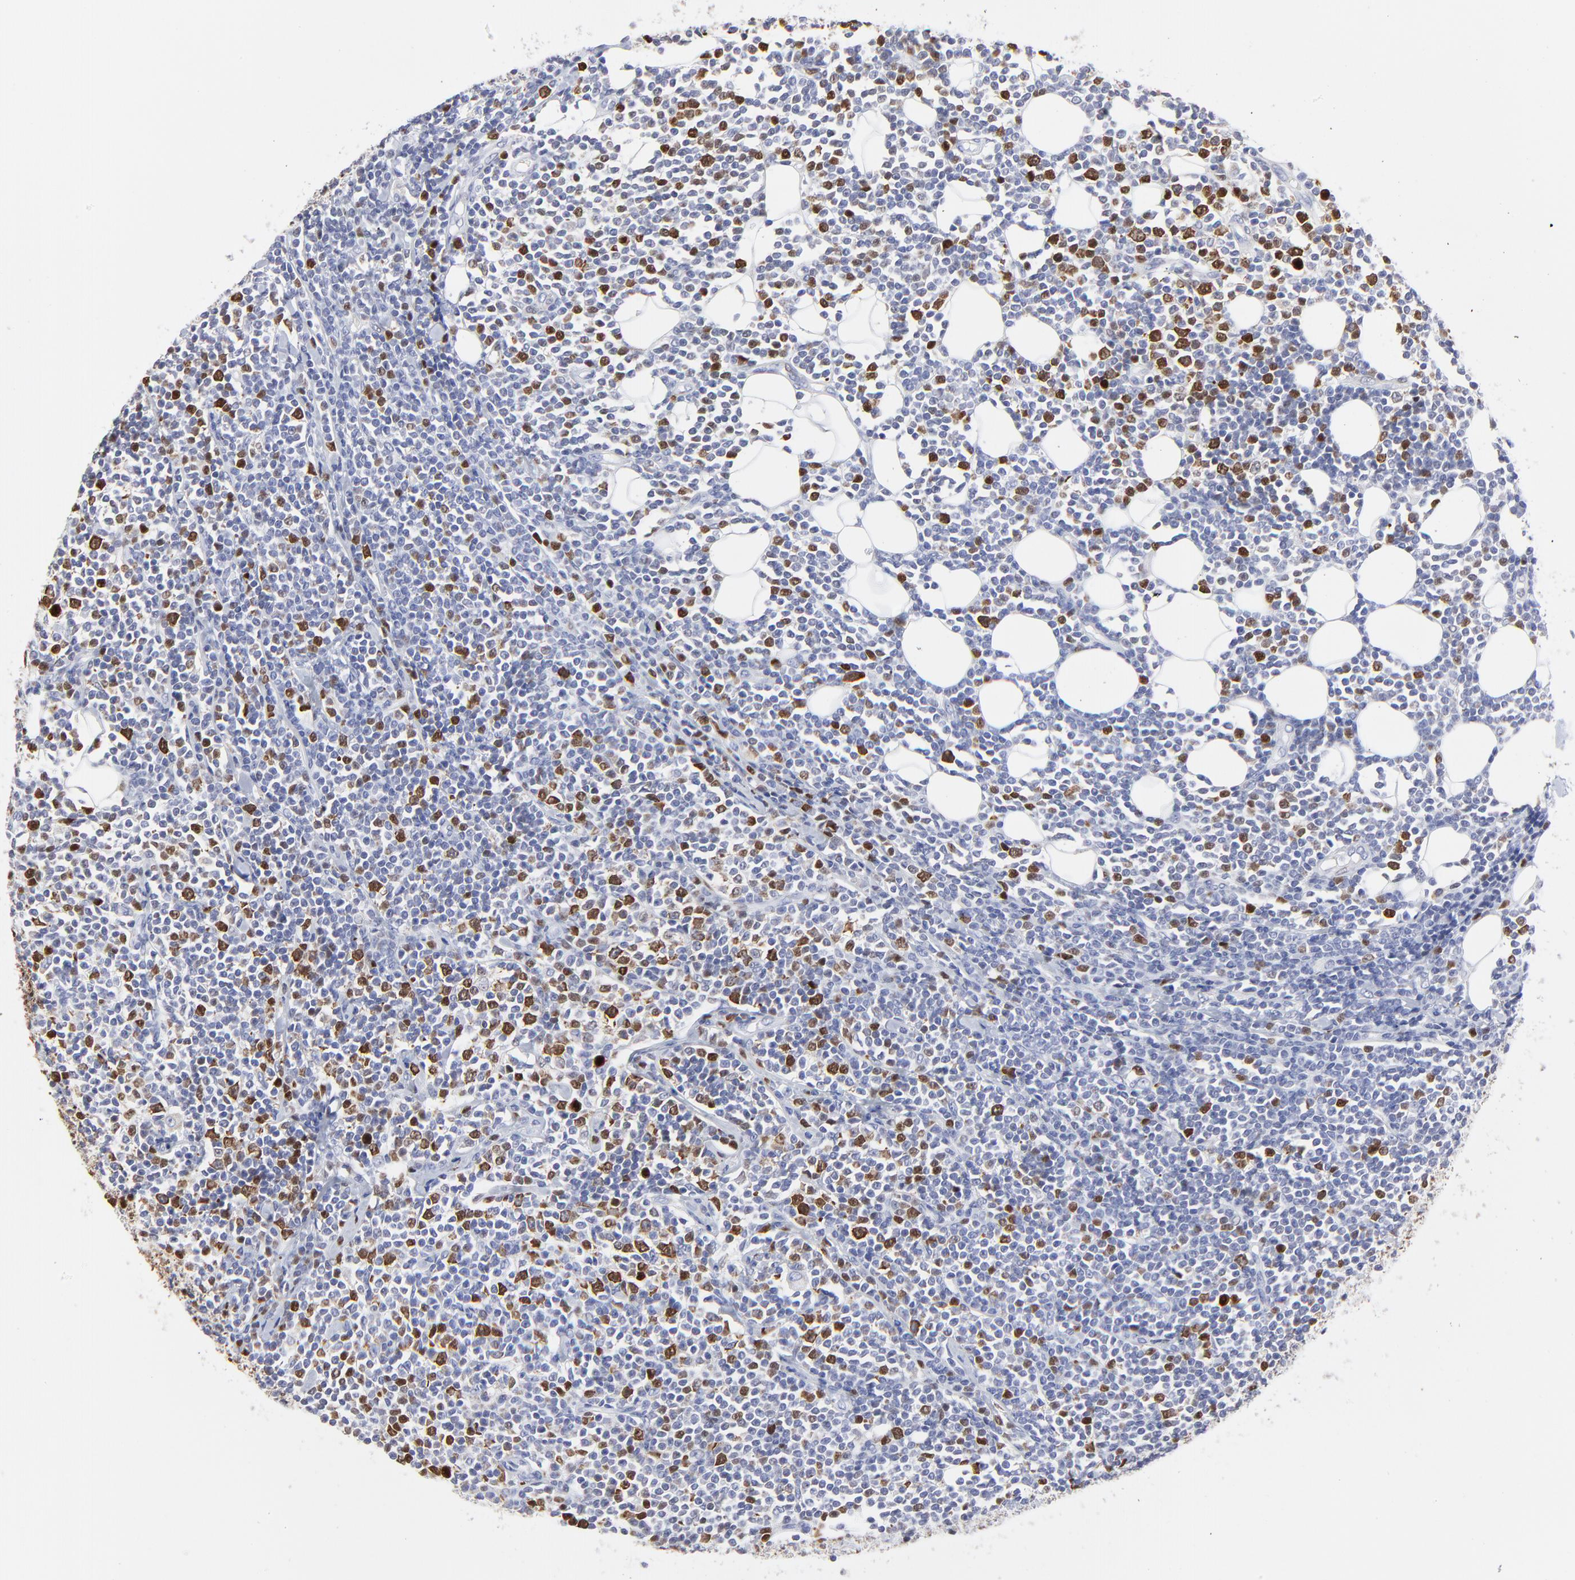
{"staining": {"intensity": "moderate", "quantity": "<25%", "location": "cytoplasmic/membranous,nuclear"}, "tissue": "lymphoma", "cell_type": "Tumor cells", "image_type": "cancer", "snomed": [{"axis": "morphology", "description": "Malignant lymphoma, non-Hodgkin's type, Low grade"}, {"axis": "topography", "description": "Soft tissue"}], "caption": "Tumor cells exhibit moderate cytoplasmic/membranous and nuclear expression in about <25% of cells in malignant lymphoma, non-Hodgkin's type (low-grade). (DAB = brown stain, brightfield microscopy at high magnification).", "gene": "NCAPH", "patient": {"sex": "male", "age": 92}}